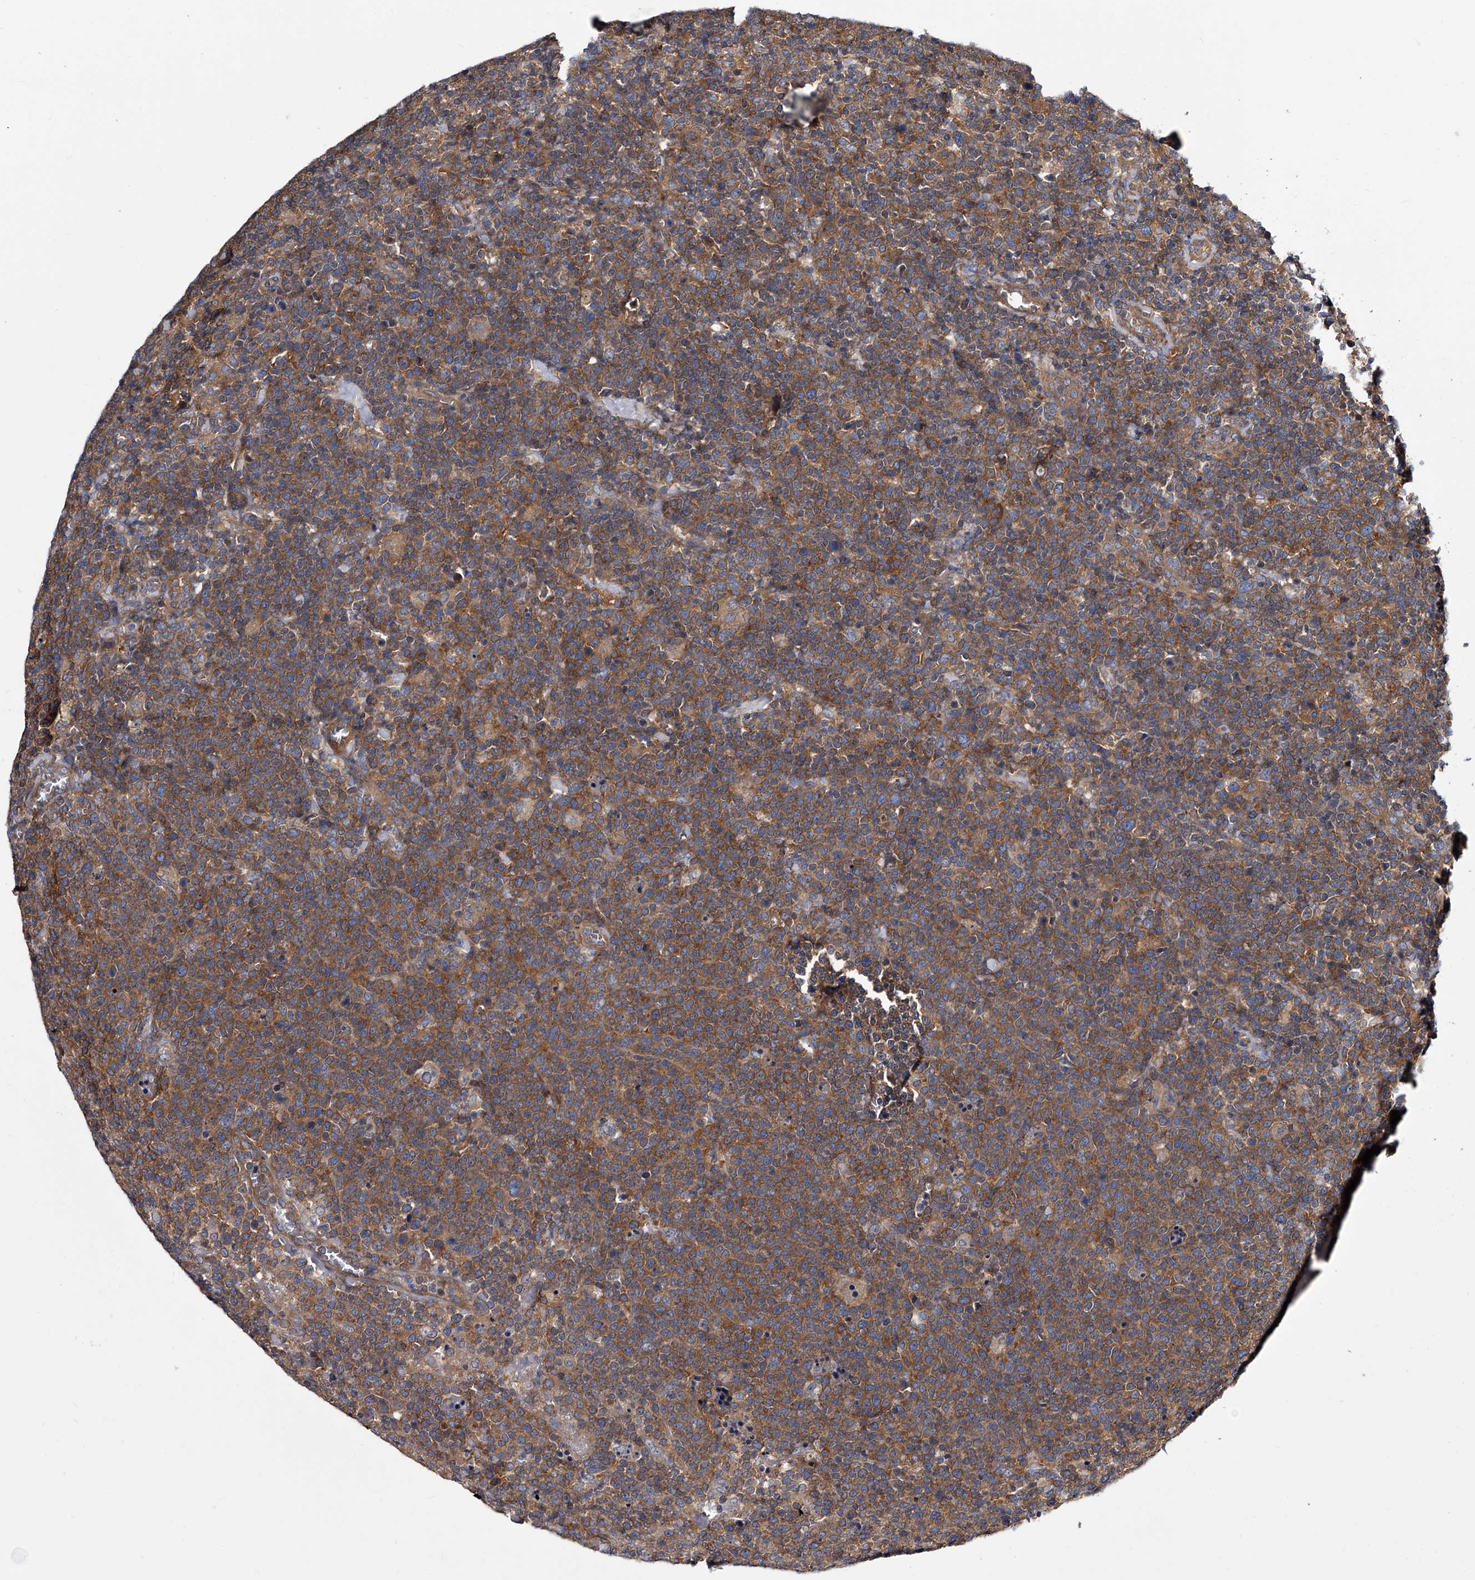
{"staining": {"intensity": "moderate", "quantity": ">75%", "location": "cytoplasmic/membranous"}, "tissue": "lymphoma", "cell_type": "Tumor cells", "image_type": "cancer", "snomed": [{"axis": "morphology", "description": "Malignant lymphoma, non-Hodgkin's type, High grade"}, {"axis": "topography", "description": "Lymph node"}], "caption": "Lymphoma stained with DAB (3,3'-diaminobenzidine) immunohistochemistry (IHC) shows medium levels of moderate cytoplasmic/membranous expression in approximately >75% of tumor cells. Nuclei are stained in blue.", "gene": "GAPVD1", "patient": {"sex": "male", "age": 61}}